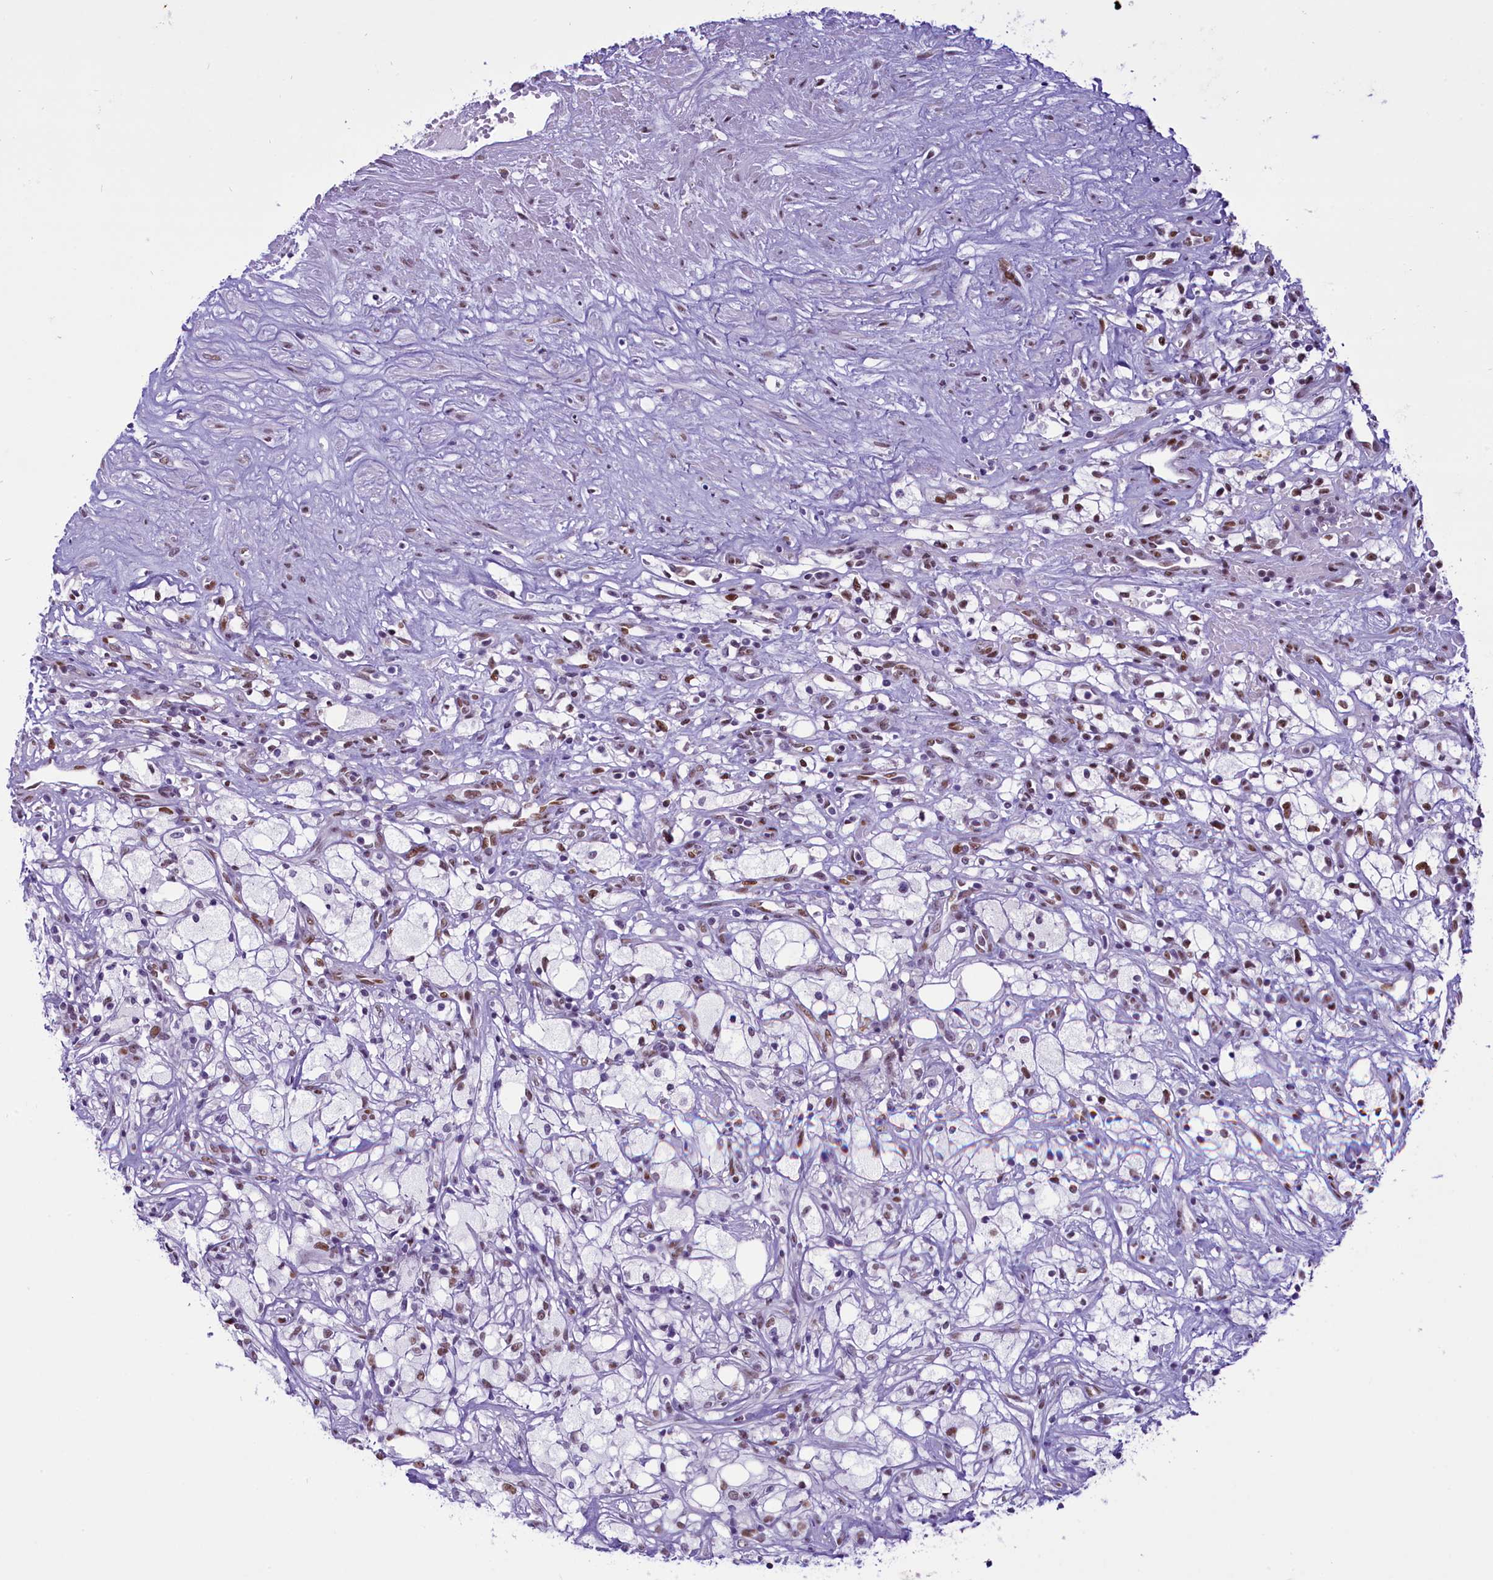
{"staining": {"intensity": "moderate", "quantity": "25%-75%", "location": "nuclear"}, "tissue": "renal cancer", "cell_type": "Tumor cells", "image_type": "cancer", "snomed": [{"axis": "morphology", "description": "Adenocarcinoma, NOS"}, {"axis": "topography", "description": "Kidney"}], "caption": "About 25%-75% of tumor cells in renal cancer display moderate nuclear protein expression as visualized by brown immunohistochemical staining.", "gene": "RPS6KB1", "patient": {"sex": "male", "age": 59}}